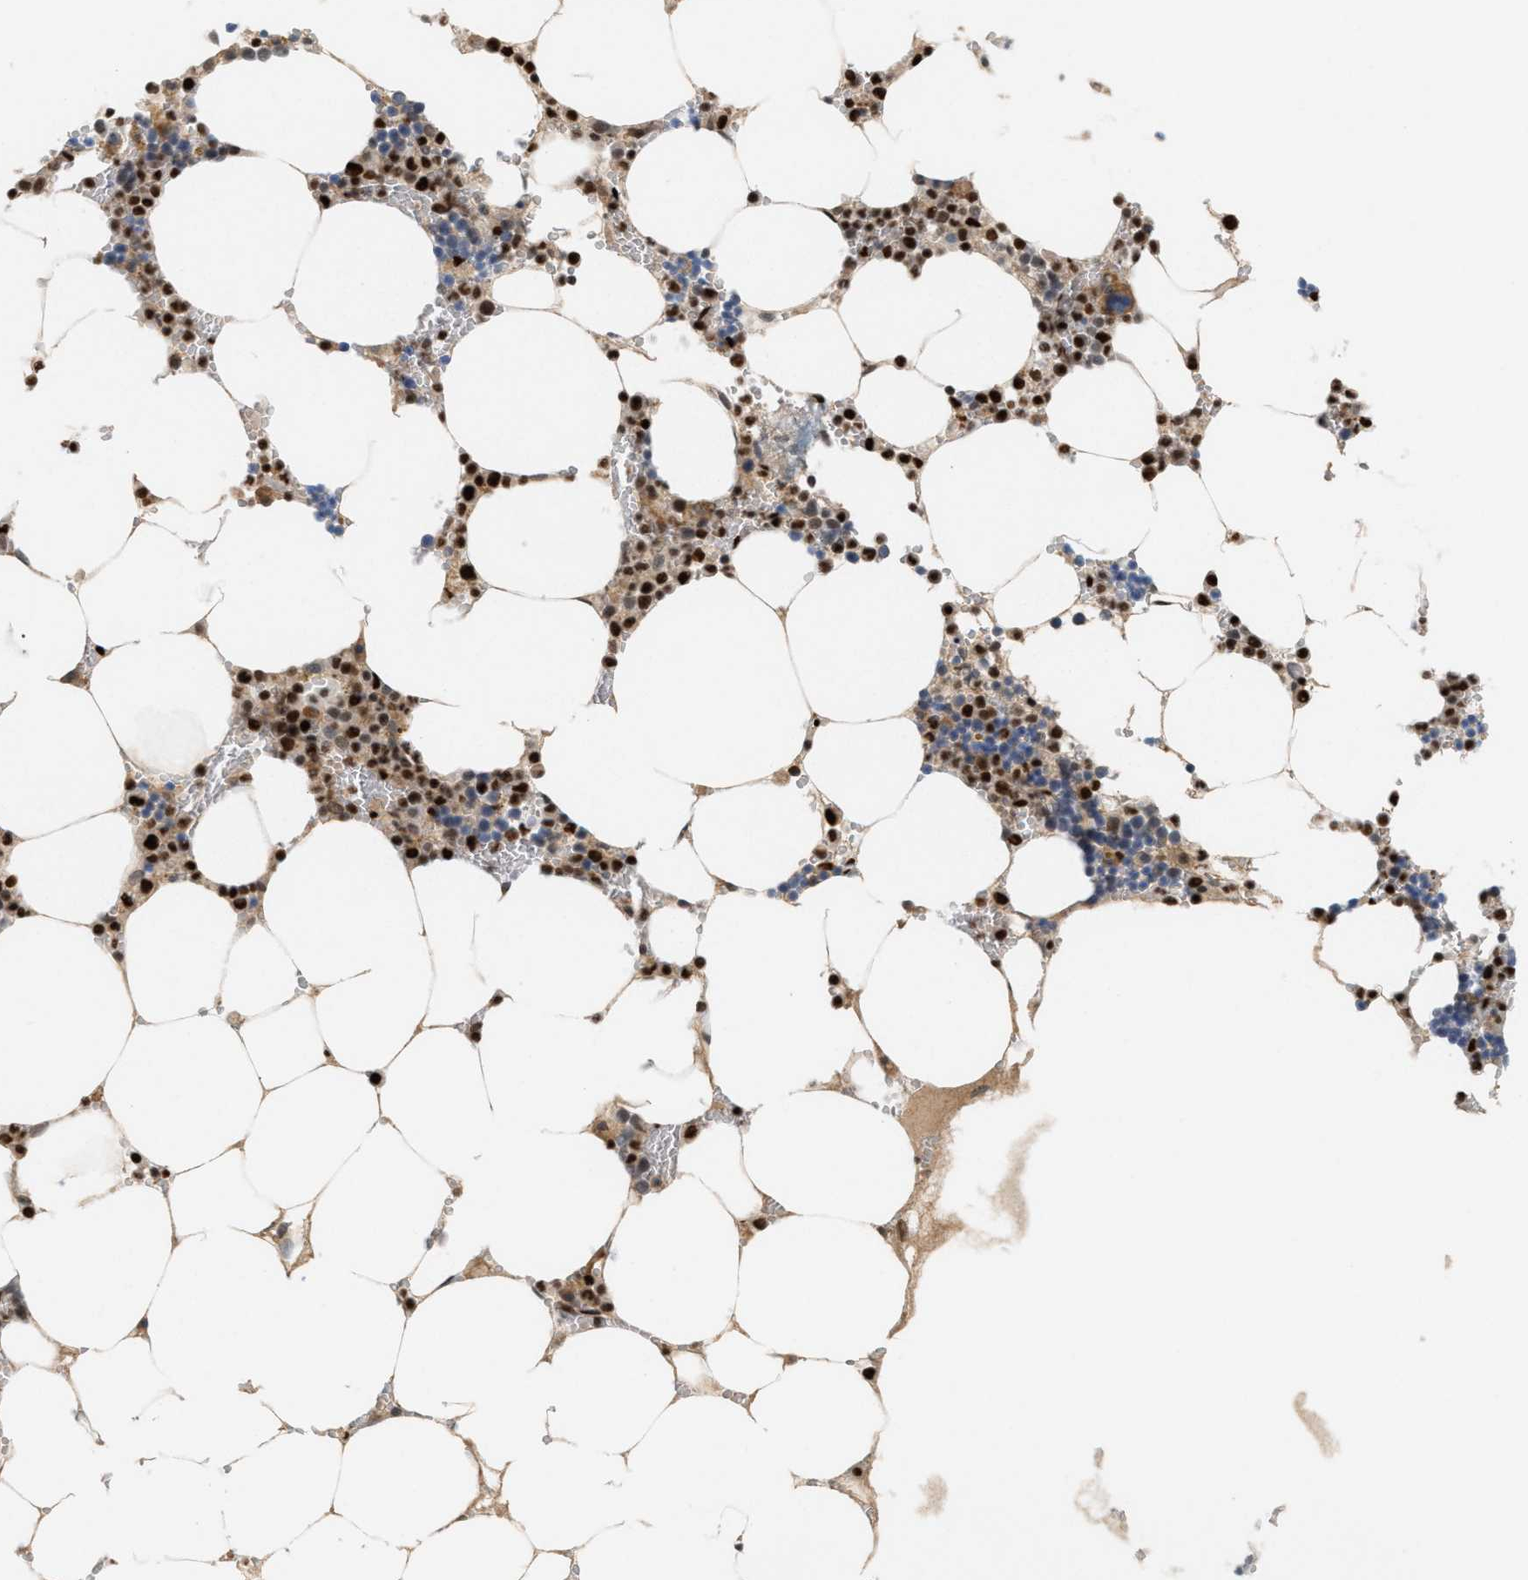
{"staining": {"intensity": "strong", "quantity": "25%-75%", "location": "nuclear"}, "tissue": "bone marrow", "cell_type": "Hematopoietic cells", "image_type": "normal", "snomed": [{"axis": "morphology", "description": "Normal tissue, NOS"}, {"axis": "topography", "description": "Bone marrow"}], "caption": "The micrograph shows immunohistochemical staining of unremarkable bone marrow. There is strong nuclear expression is seen in about 25%-75% of hematopoietic cells.", "gene": "C17orf49", "patient": {"sex": "male", "age": 70}}